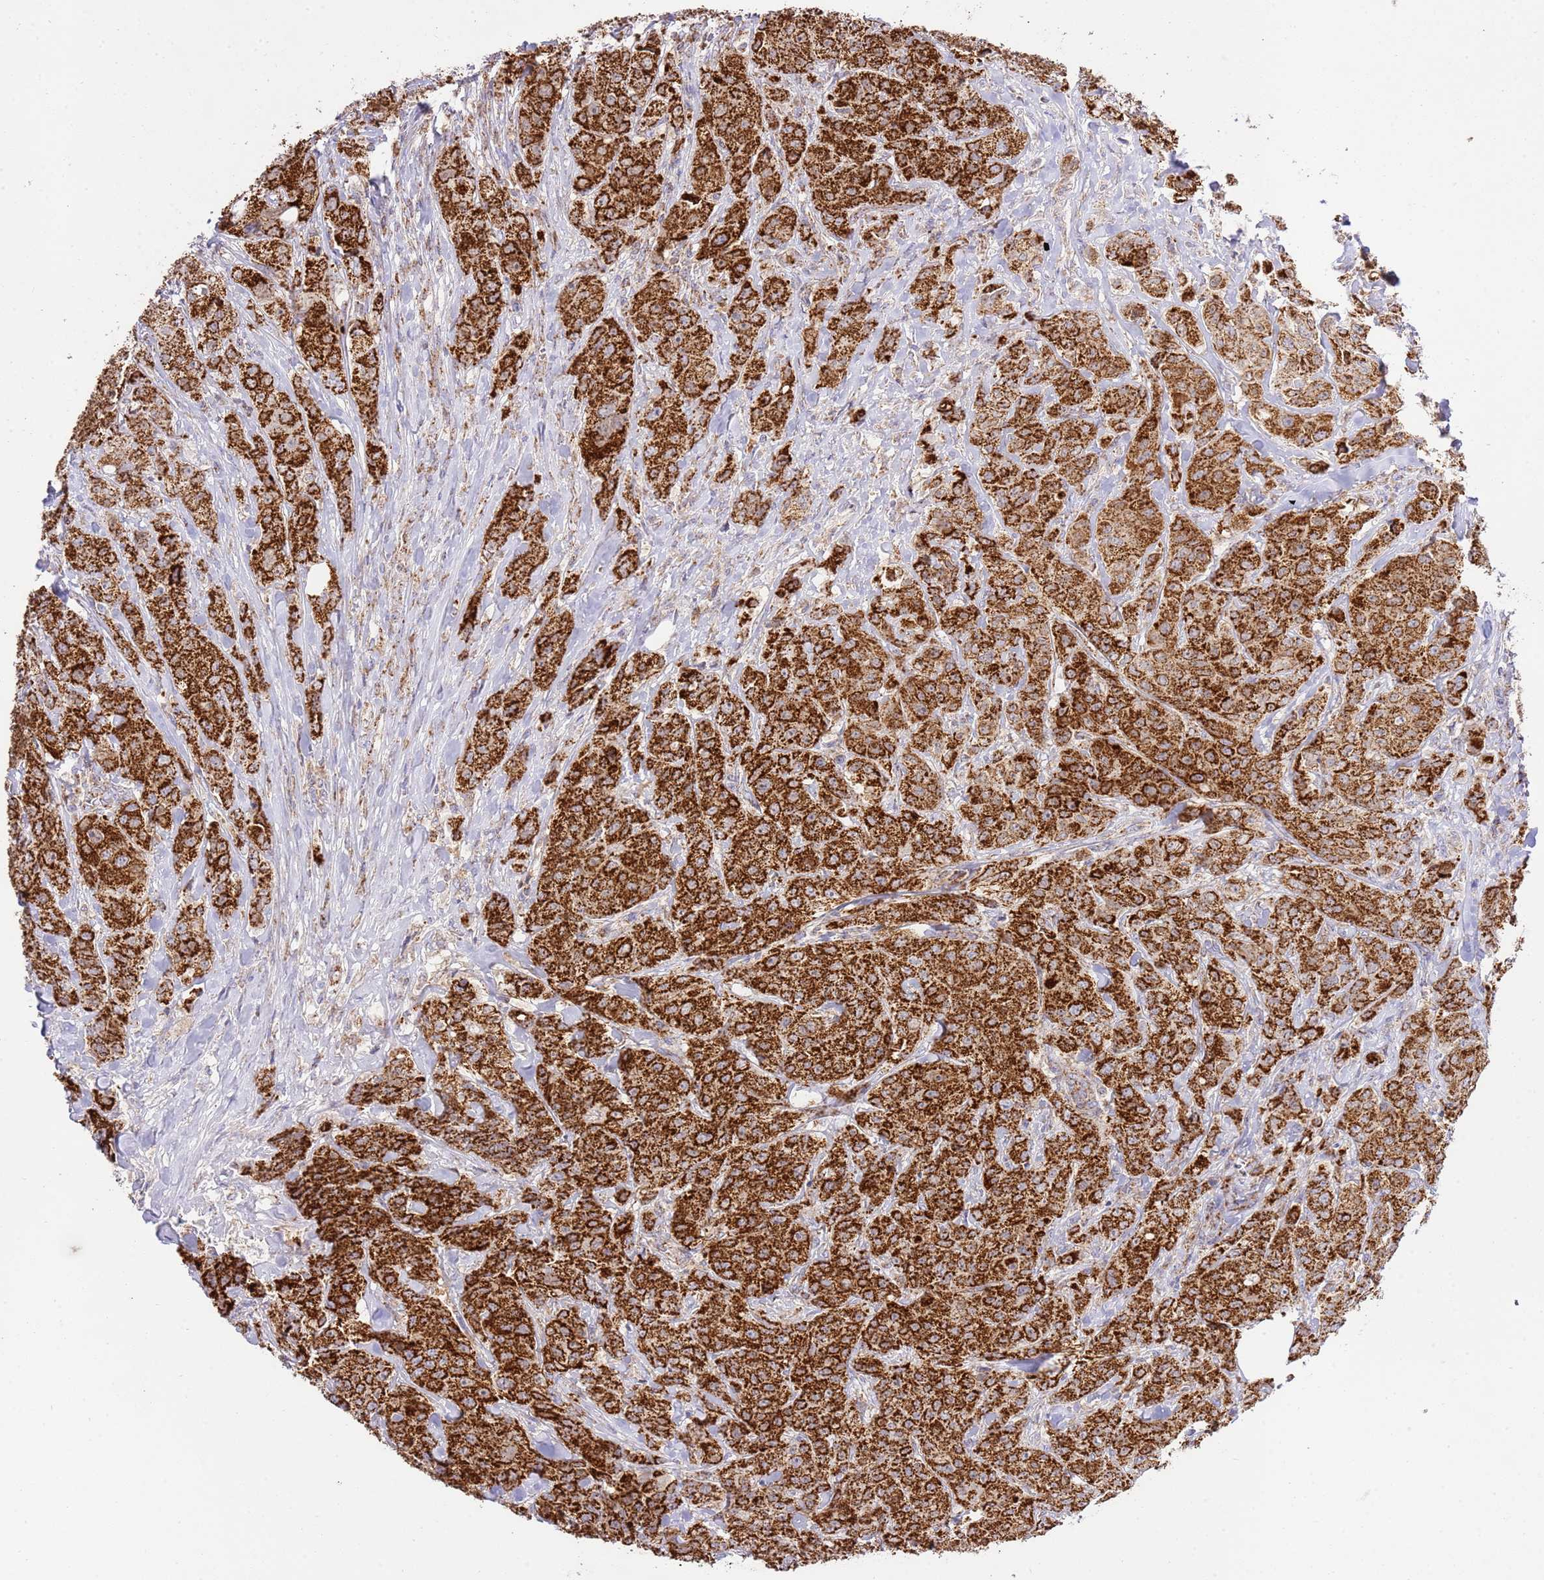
{"staining": {"intensity": "strong", "quantity": ">75%", "location": "cytoplasmic/membranous"}, "tissue": "breast cancer", "cell_type": "Tumor cells", "image_type": "cancer", "snomed": [{"axis": "morphology", "description": "Duct carcinoma"}, {"axis": "topography", "description": "Breast"}], "caption": "Protein staining displays strong cytoplasmic/membranous staining in approximately >75% of tumor cells in infiltrating ductal carcinoma (breast).", "gene": "ZBTB39", "patient": {"sex": "female", "age": 43}}